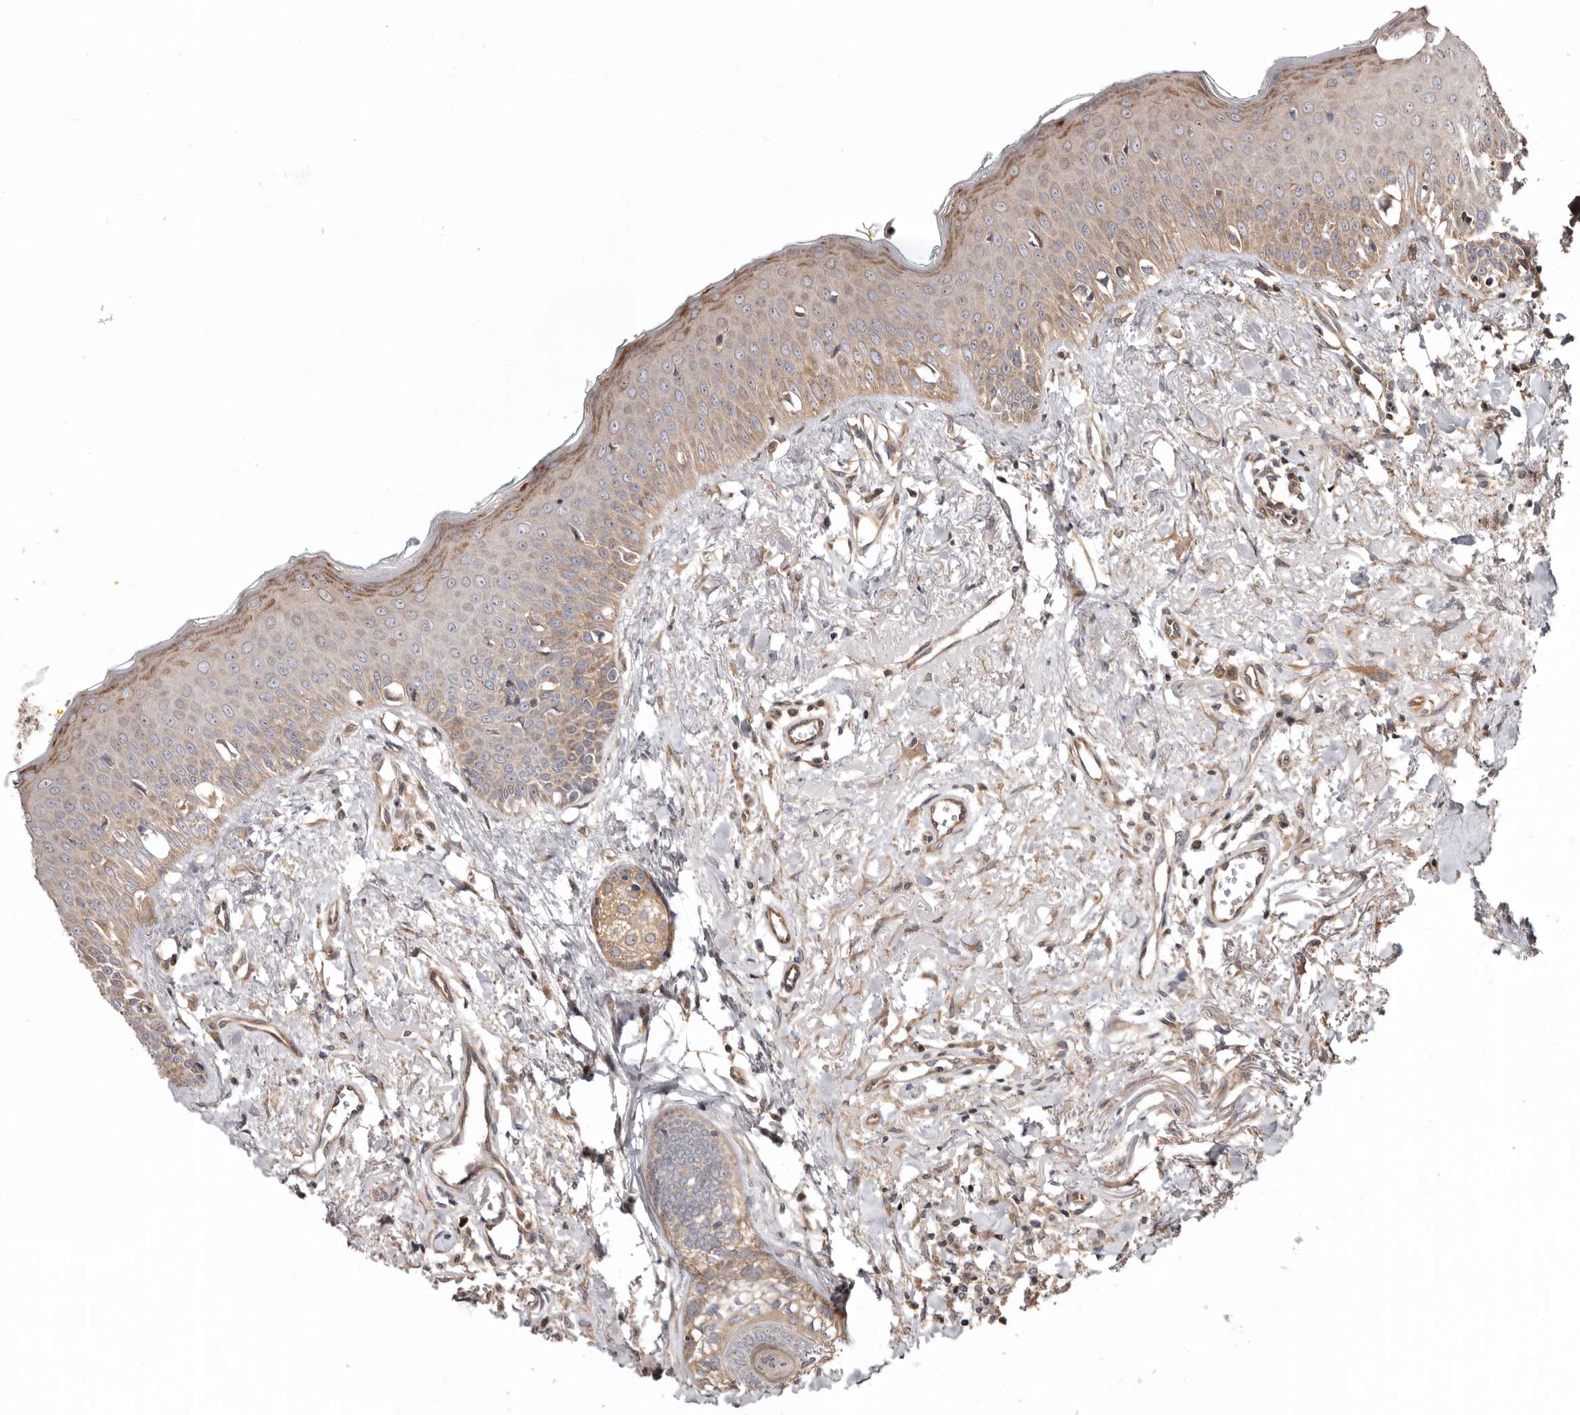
{"staining": {"intensity": "weak", "quantity": "25%-75%", "location": "cytoplasmic/membranous"}, "tissue": "oral mucosa", "cell_type": "Squamous epithelial cells", "image_type": "normal", "snomed": [{"axis": "morphology", "description": "Normal tissue, NOS"}, {"axis": "topography", "description": "Oral tissue"}], "caption": "Brown immunohistochemical staining in normal human oral mucosa shows weak cytoplasmic/membranous staining in approximately 25%-75% of squamous epithelial cells.", "gene": "TMUB1", "patient": {"sex": "female", "age": 70}}